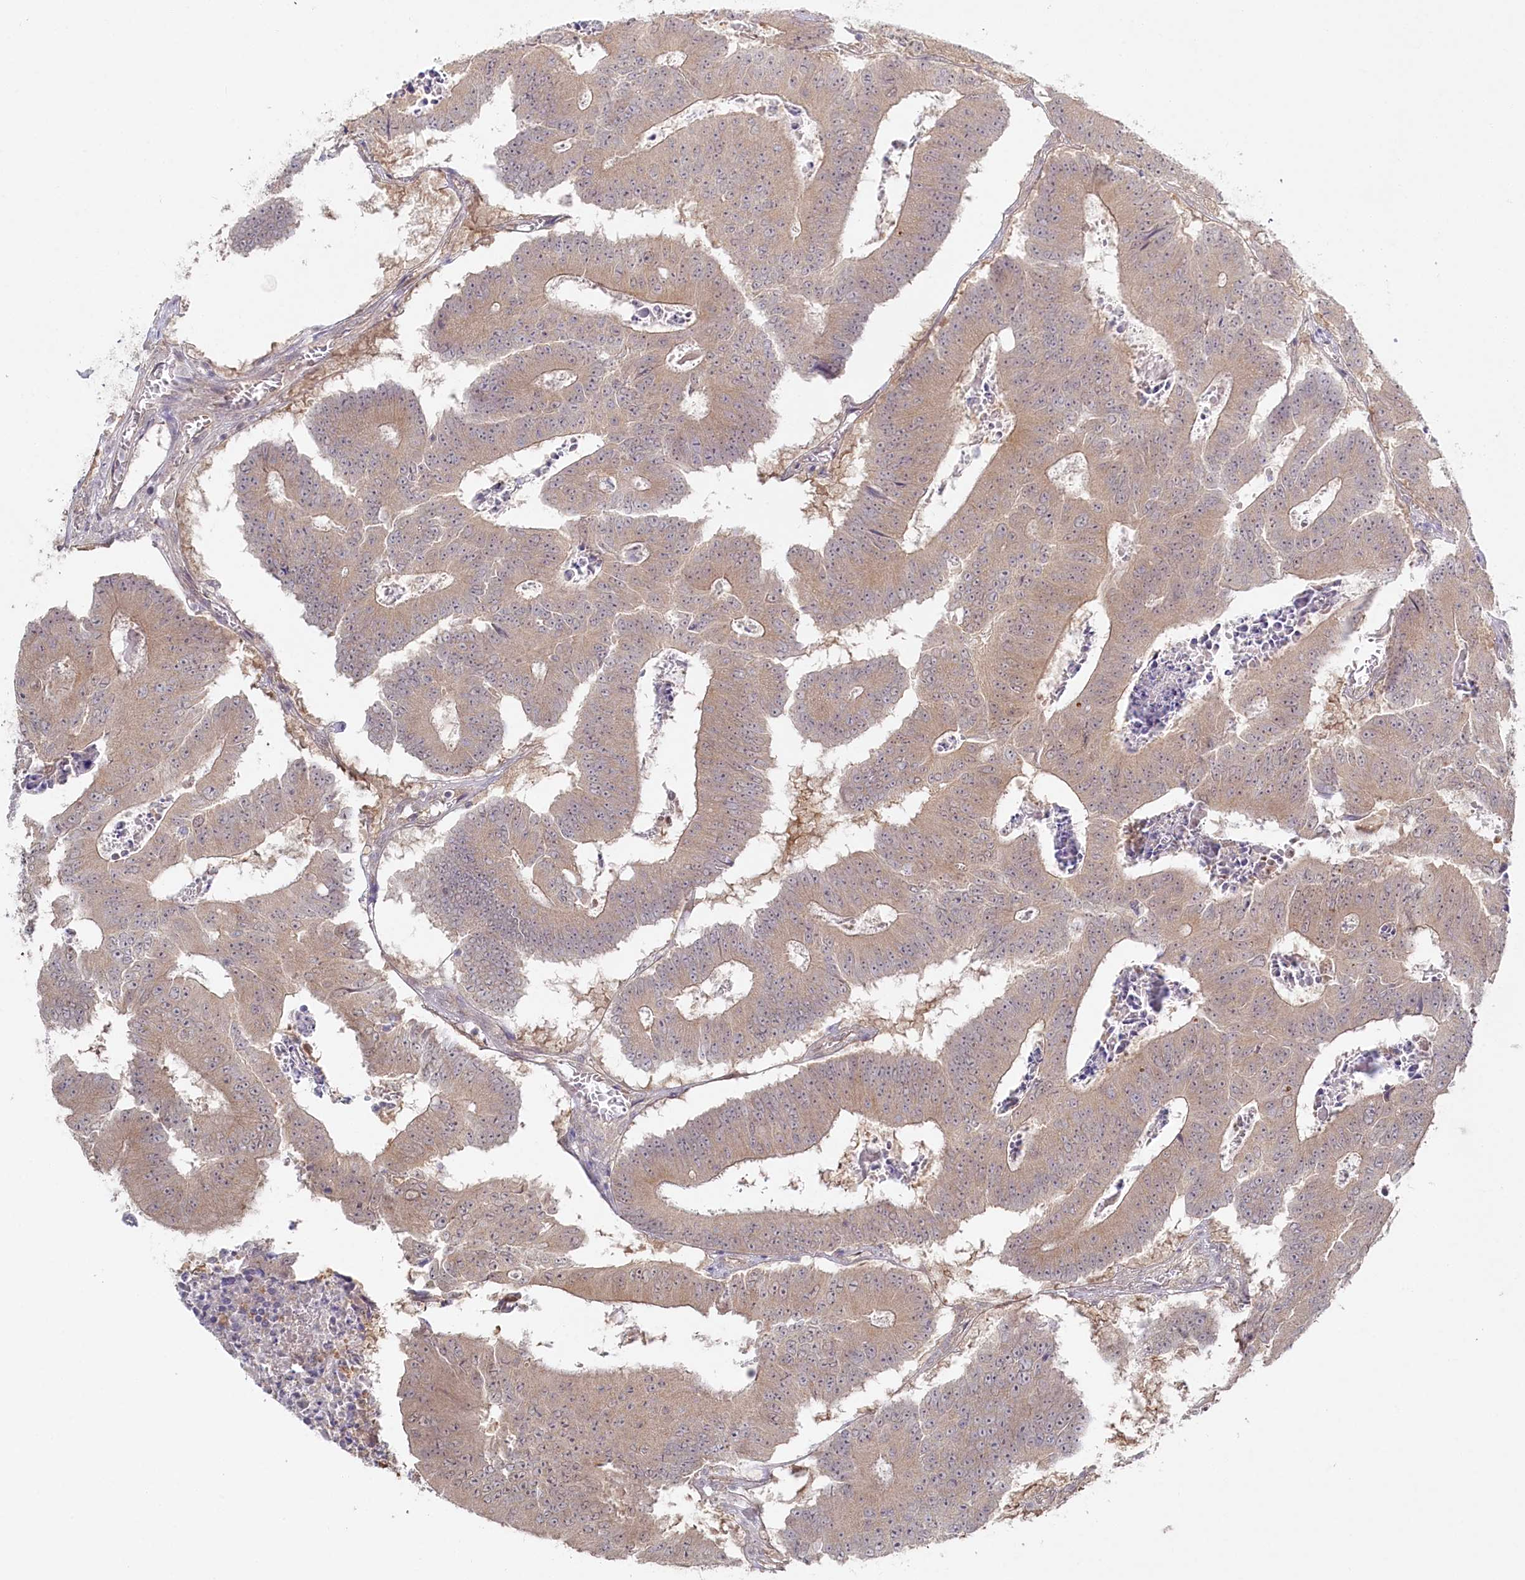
{"staining": {"intensity": "weak", "quantity": "25%-75%", "location": "cytoplasmic/membranous"}, "tissue": "colorectal cancer", "cell_type": "Tumor cells", "image_type": "cancer", "snomed": [{"axis": "morphology", "description": "Adenocarcinoma, NOS"}, {"axis": "topography", "description": "Colon"}], "caption": "Approximately 25%-75% of tumor cells in human colorectal adenocarcinoma show weak cytoplasmic/membranous protein positivity as visualized by brown immunohistochemical staining.", "gene": "AAMDC", "patient": {"sex": "male", "age": 87}}